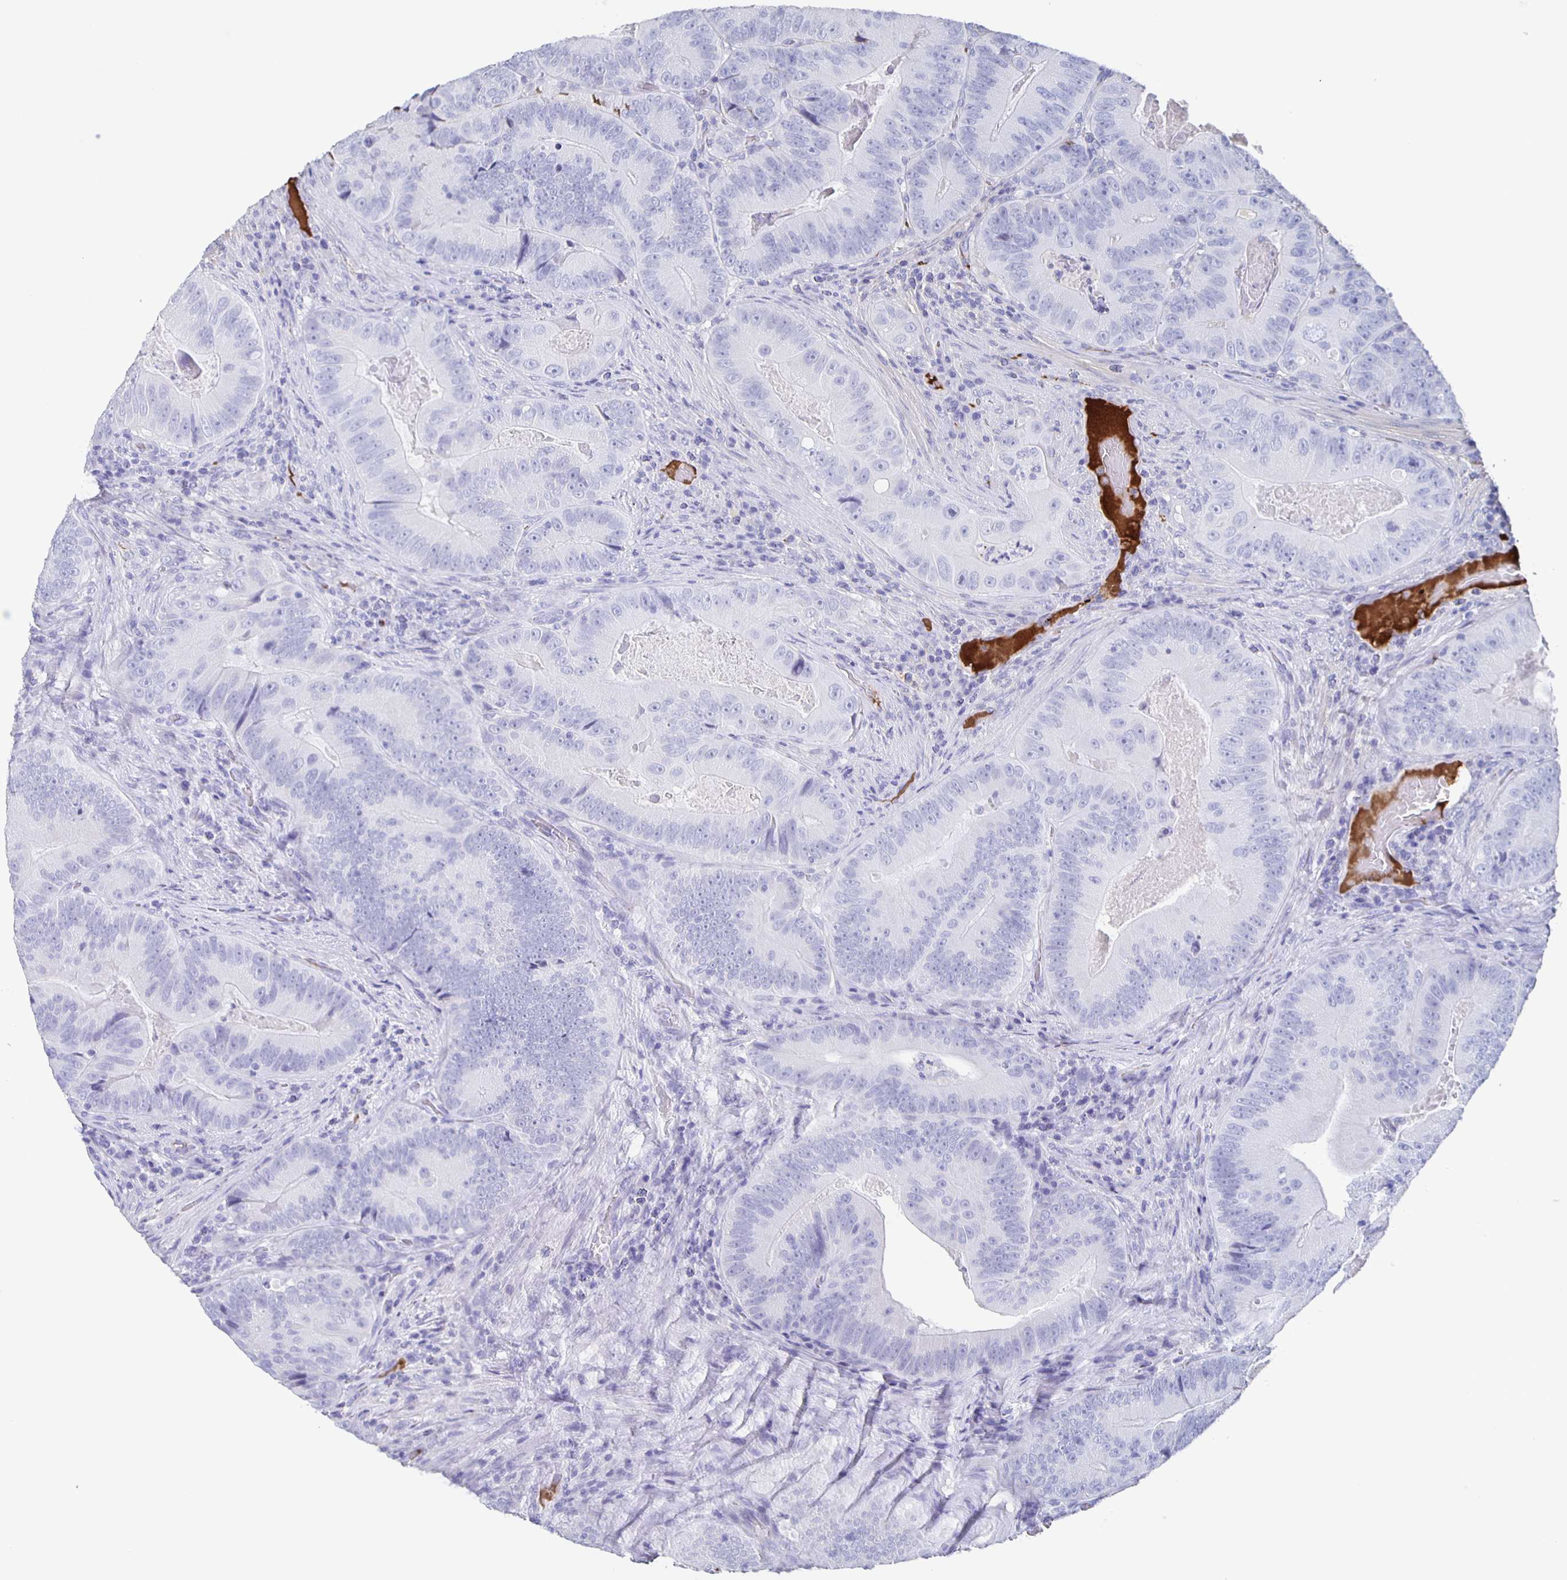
{"staining": {"intensity": "negative", "quantity": "none", "location": "none"}, "tissue": "colorectal cancer", "cell_type": "Tumor cells", "image_type": "cancer", "snomed": [{"axis": "morphology", "description": "Adenocarcinoma, NOS"}, {"axis": "topography", "description": "Colon"}], "caption": "There is no significant expression in tumor cells of colorectal cancer.", "gene": "FGA", "patient": {"sex": "female", "age": 86}}